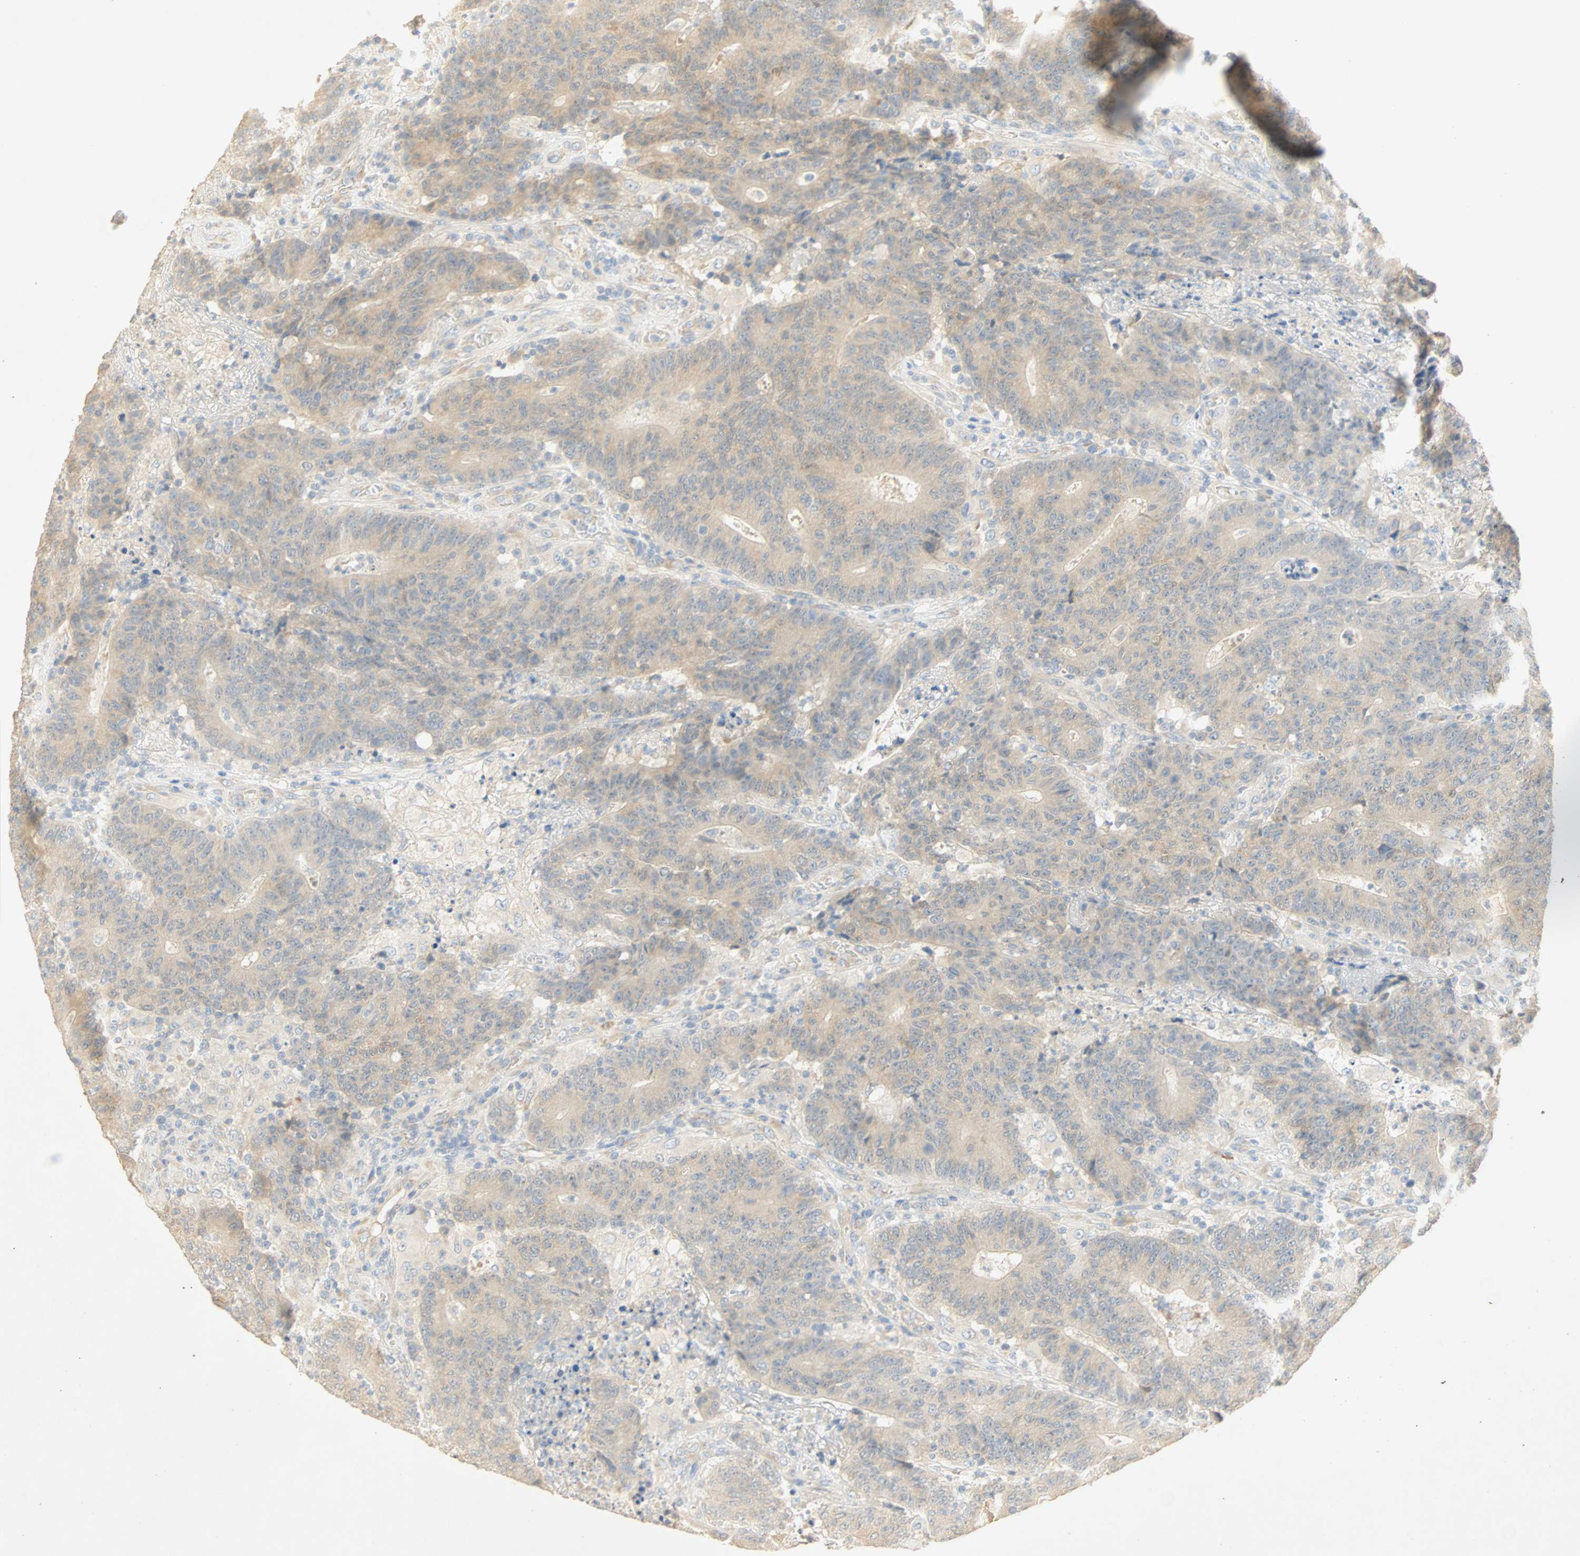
{"staining": {"intensity": "weak", "quantity": ">75%", "location": "cytoplasmic/membranous"}, "tissue": "colorectal cancer", "cell_type": "Tumor cells", "image_type": "cancer", "snomed": [{"axis": "morphology", "description": "Normal tissue, NOS"}, {"axis": "morphology", "description": "Adenocarcinoma, NOS"}, {"axis": "topography", "description": "Colon"}], "caption": "Immunohistochemical staining of human adenocarcinoma (colorectal) reveals weak cytoplasmic/membranous protein staining in about >75% of tumor cells.", "gene": "SELENBP1", "patient": {"sex": "female", "age": 75}}